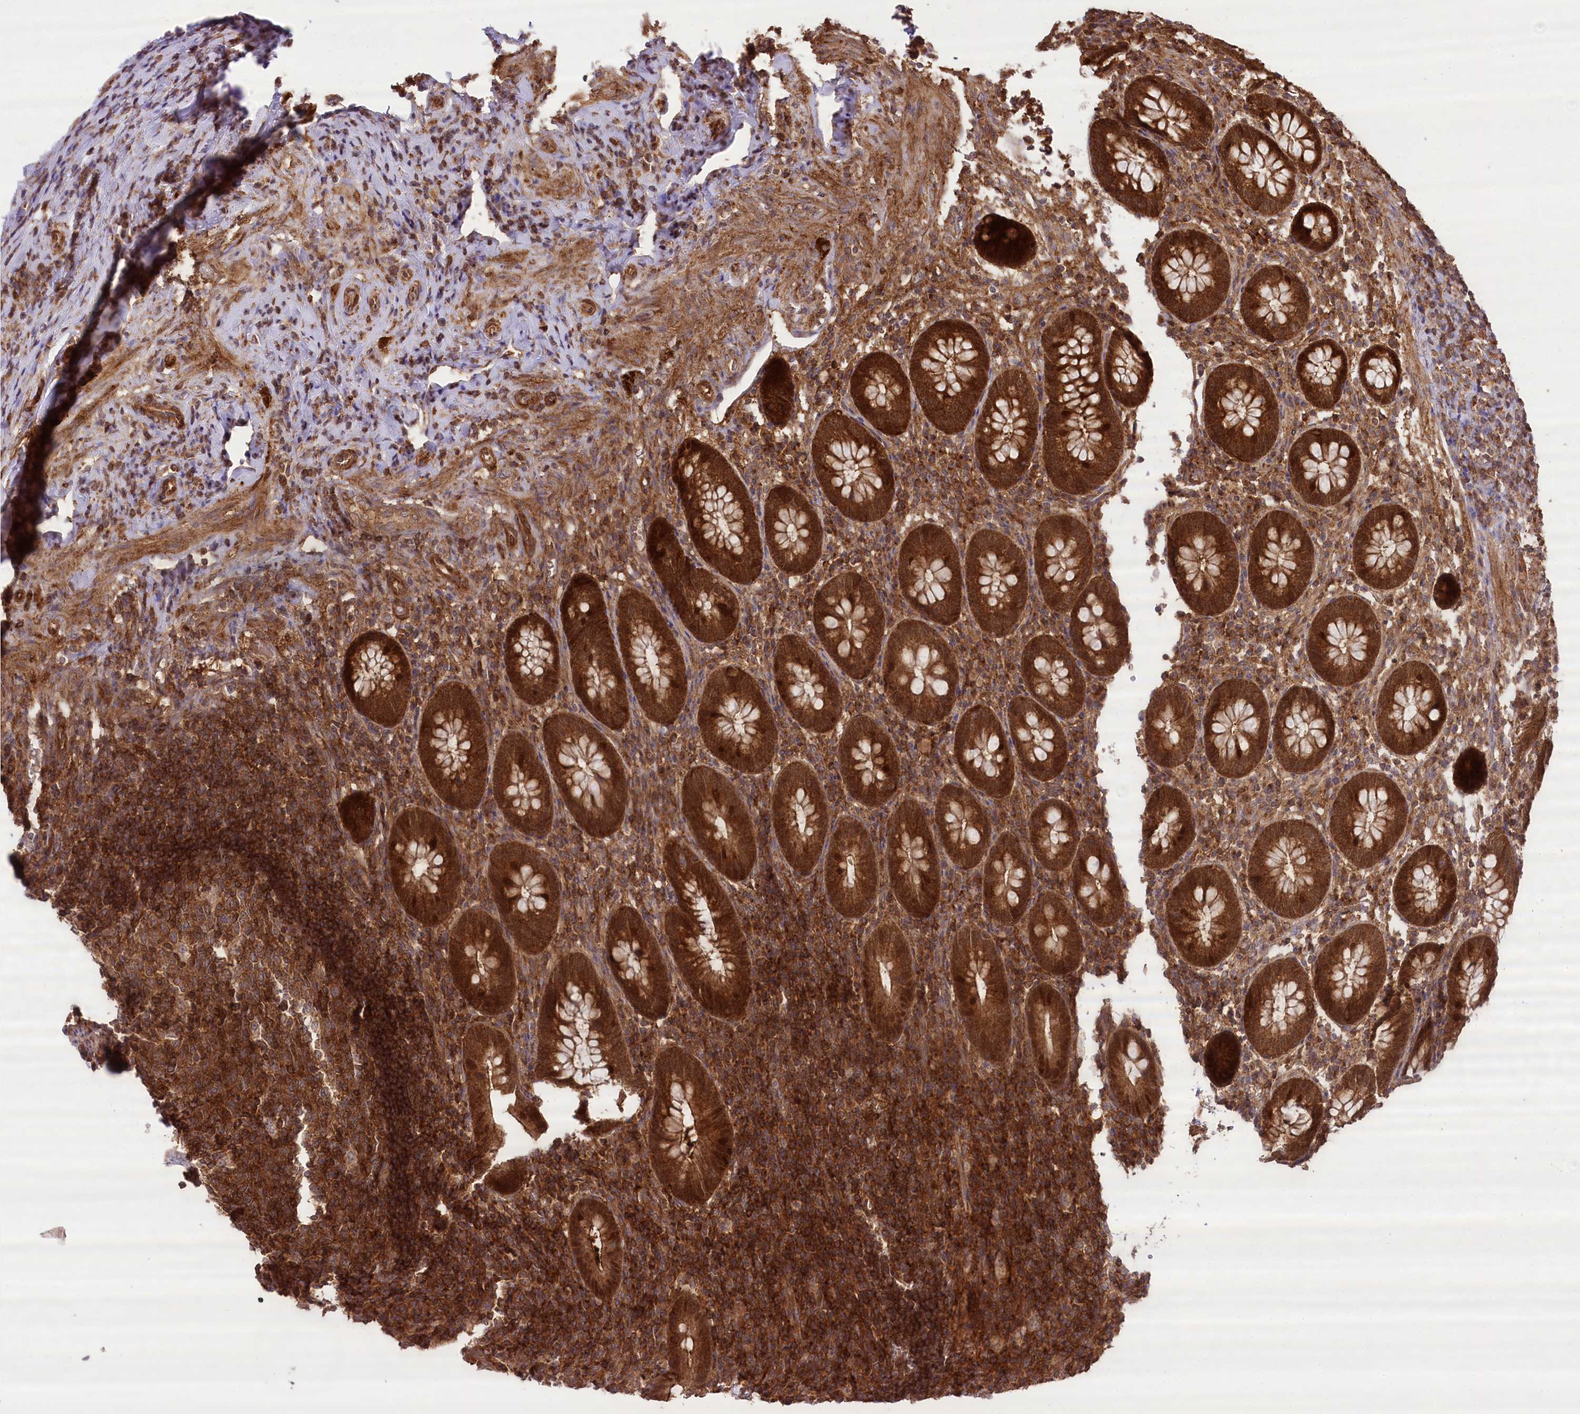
{"staining": {"intensity": "strong", "quantity": ">75%", "location": "cytoplasmic/membranous,nuclear"}, "tissue": "appendix", "cell_type": "Glandular cells", "image_type": "normal", "snomed": [{"axis": "morphology", "description": "Normal tissue, NOS"}, {"axis": "topography", "description": "Appendix"}], "caption": "A high-resolution micrograph shows IHC staining of benign appendix, which exhibits strong cytoplasmic/membranous,nuclear staining in about >75% of glandular cells. (Stains: DAB in brown, nuclei in blue, Microscopy: brightfield microscopy at high magnification).", "gene": "CCDC91", "patient": {"sex": "female", "age": 54}}